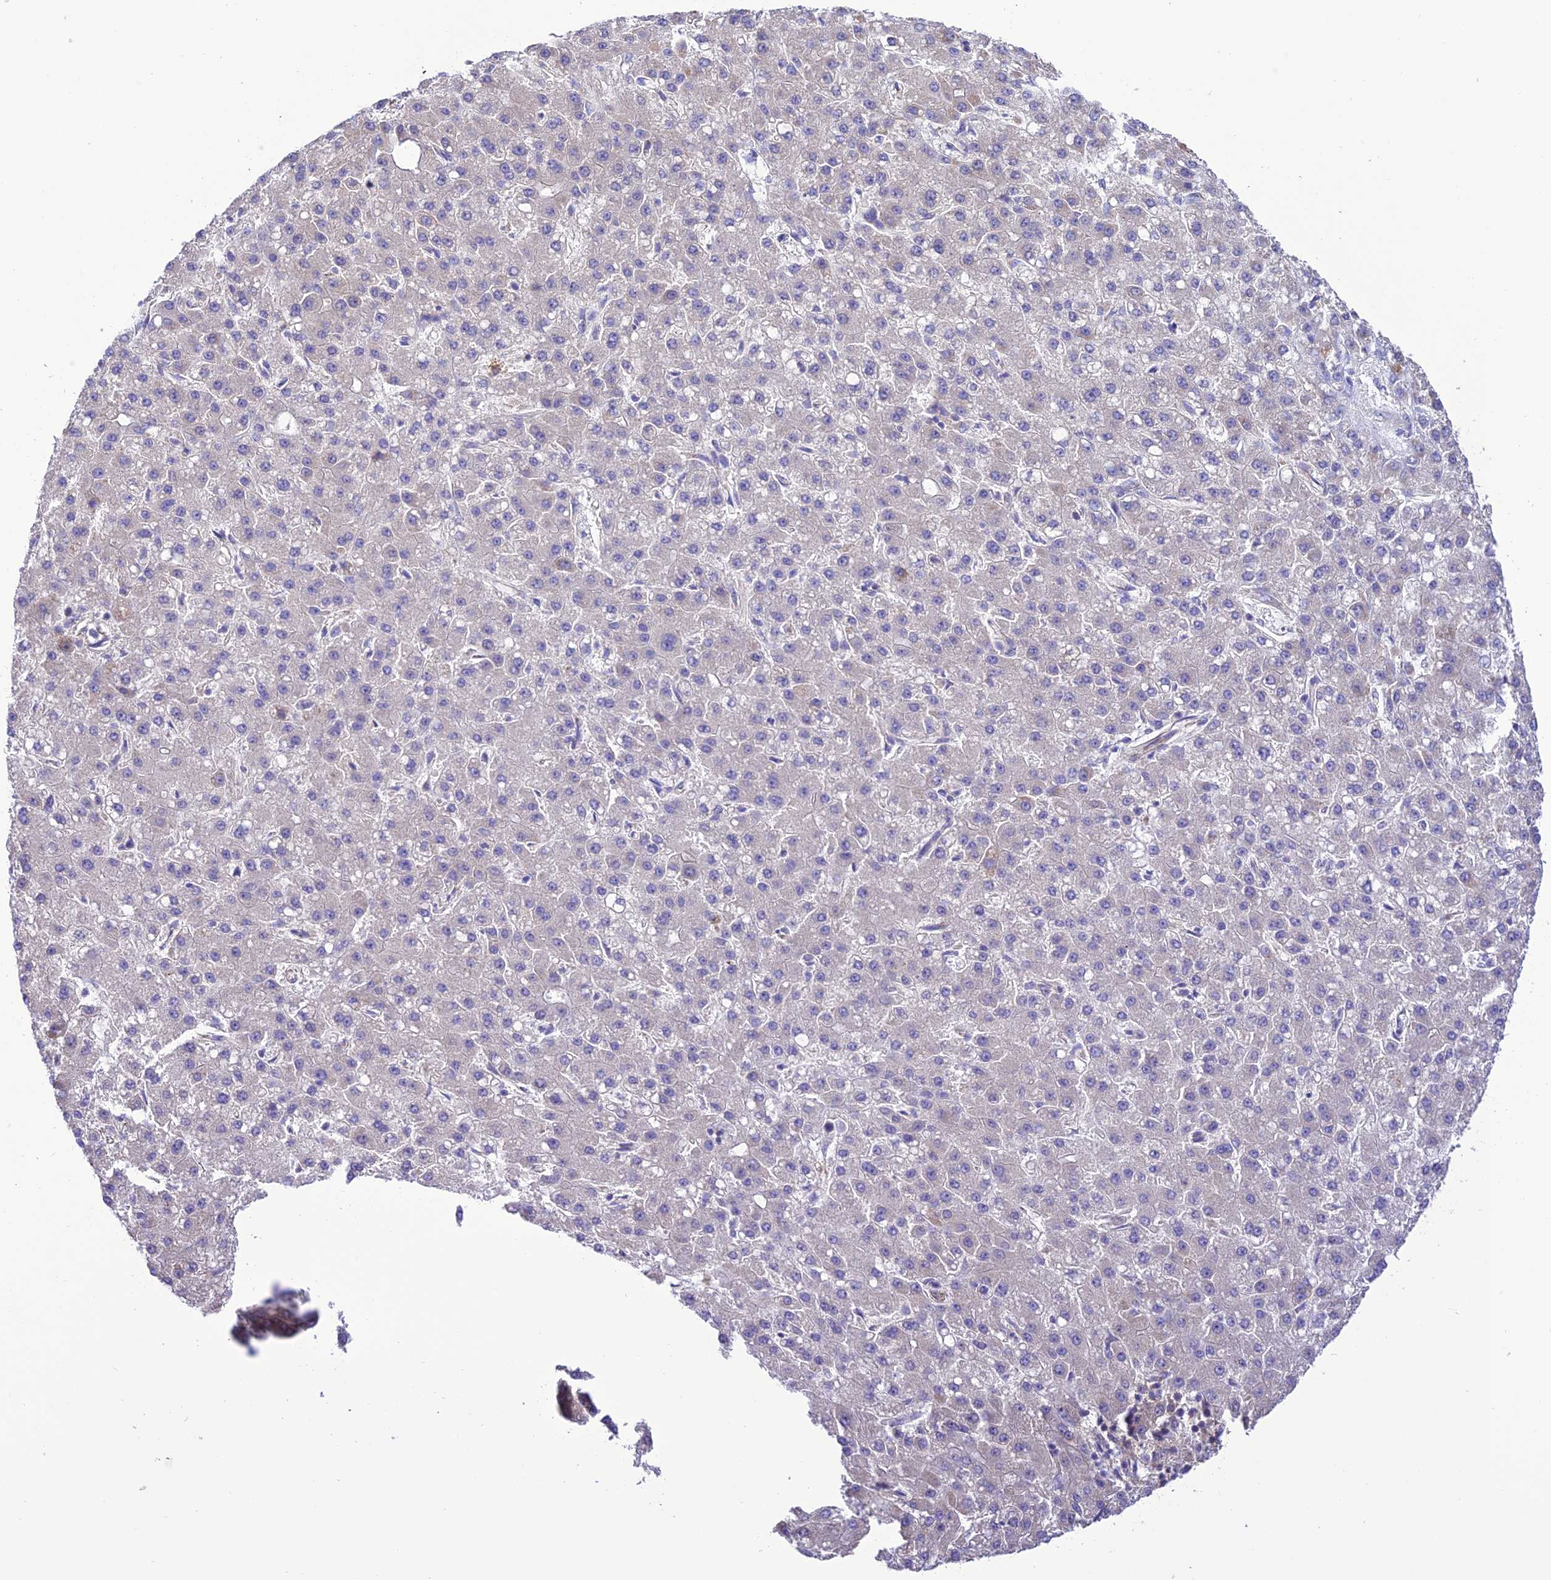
{"staining": {"intensity": "negative", "quantity": "none", "location": "none"}, "tissue": "liver cancer", "cell_type": "Tumor cells", "image_type": "cancer", "snomed": [{"axis": "morphology", "description": "Carcinoma, Hepatocellular, NOS"}, {"axis": "topography", "description": "Liver"}], "caption": "DAB immunohistochemical staining of human liver cancer (hepatocellular carcinoma) demonstrates no significant expression in tumor cells.", "gene": "MAP3K12", "patient": {"sex": "male", "age": 67}}